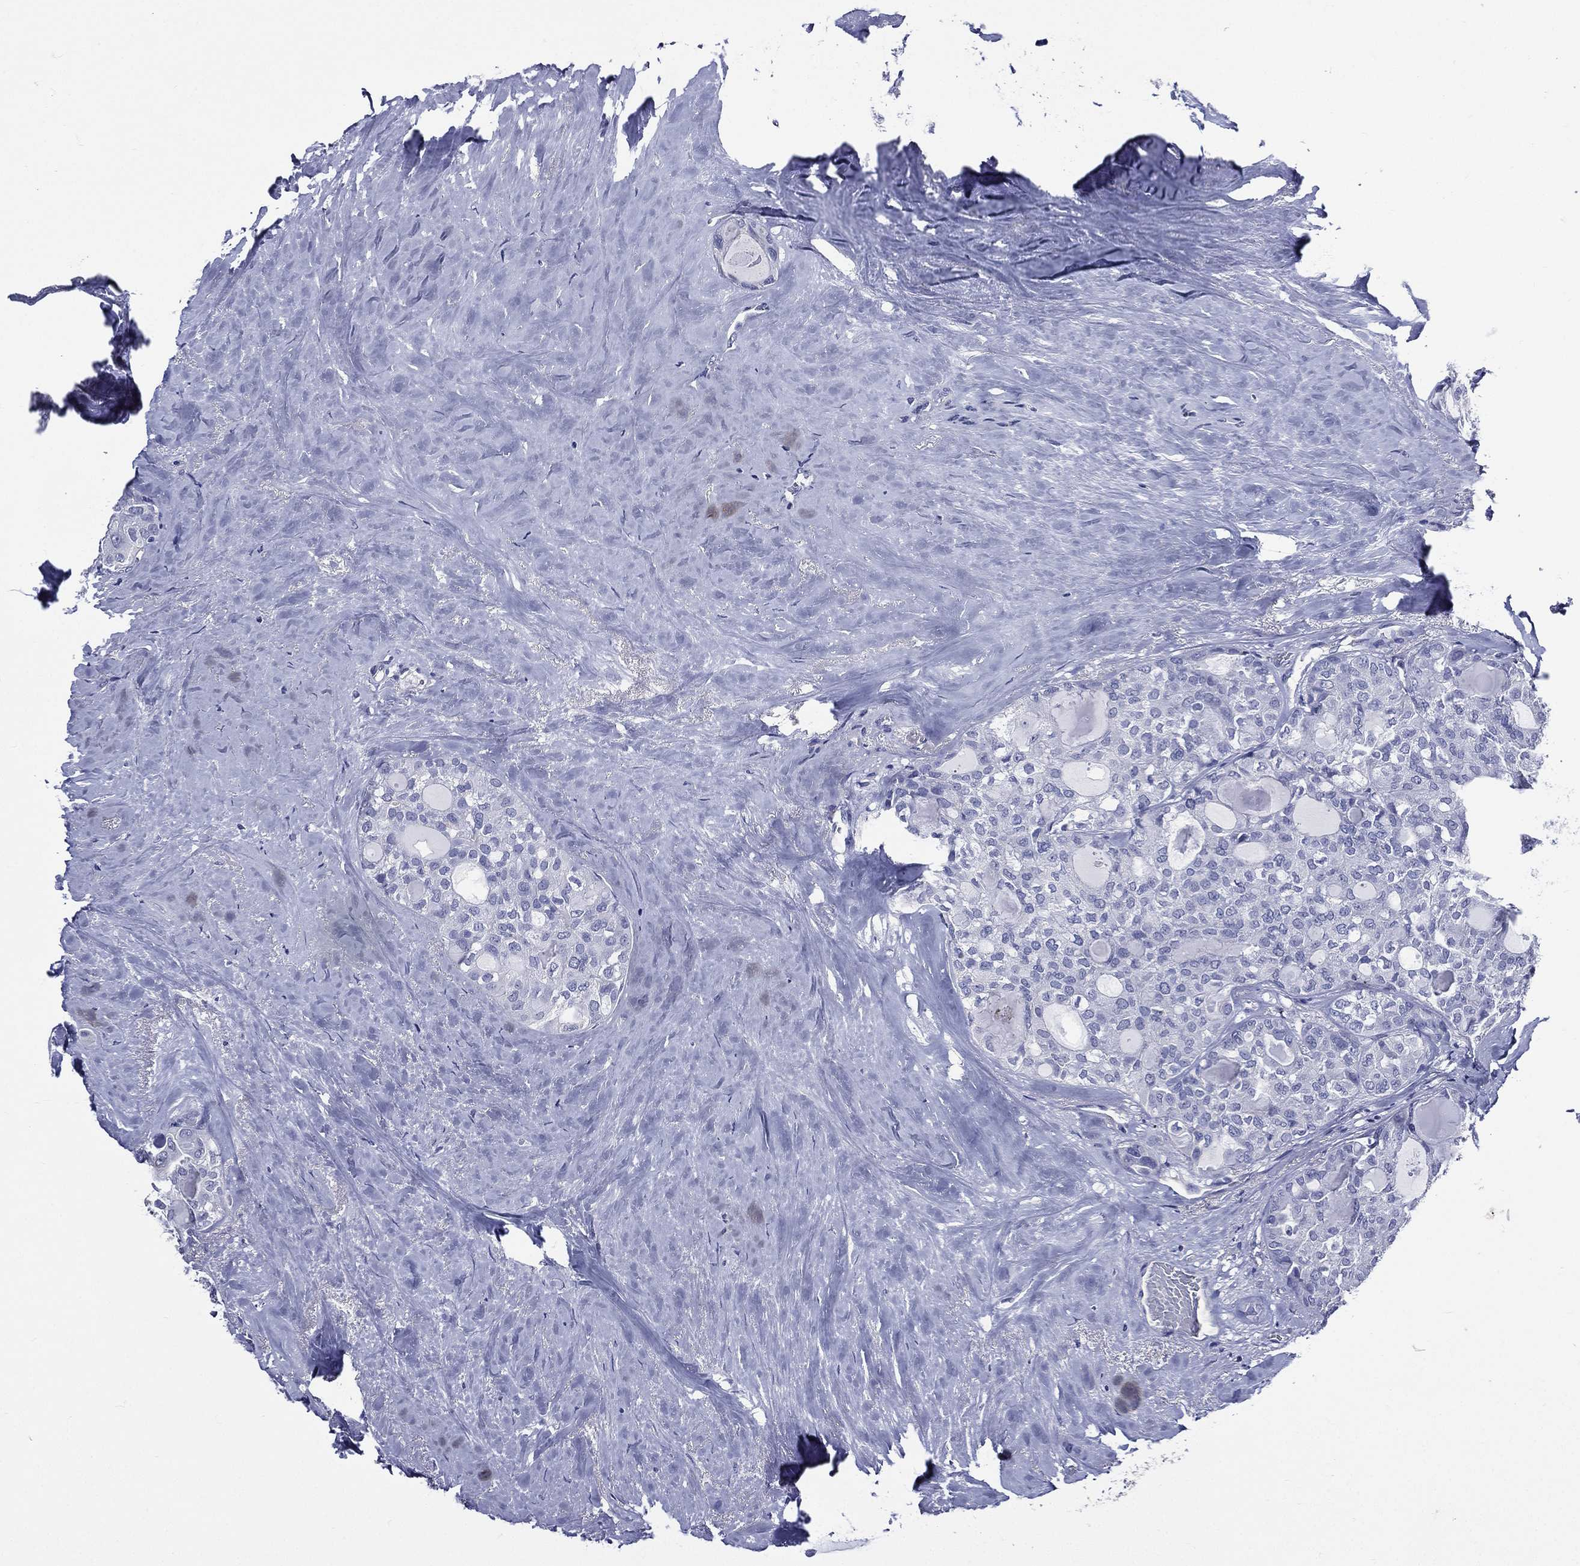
{"staining": {"intensity": "negative", "quantity": "none", "location": "none"}, "tissue": "thyroid cancer", "cell_type": "Tumor cells", "image_type": "cancer", "snomed": [{"axis": "morphology", "description": "Follicular adenoma carcinoma, NOS"}, {"axis": "topography", "description": "Thyroid gland"}], "caption": "IHC photomicrograph of neoplastic tissue: follicular adenoma carcinoma (thyroid) stained with DAB (3,3'-diaminobenzidine) displays no significant protein staining in tumor cells.", "gene": "DPYS", "patient": {"sex": "male", "age": 75}}